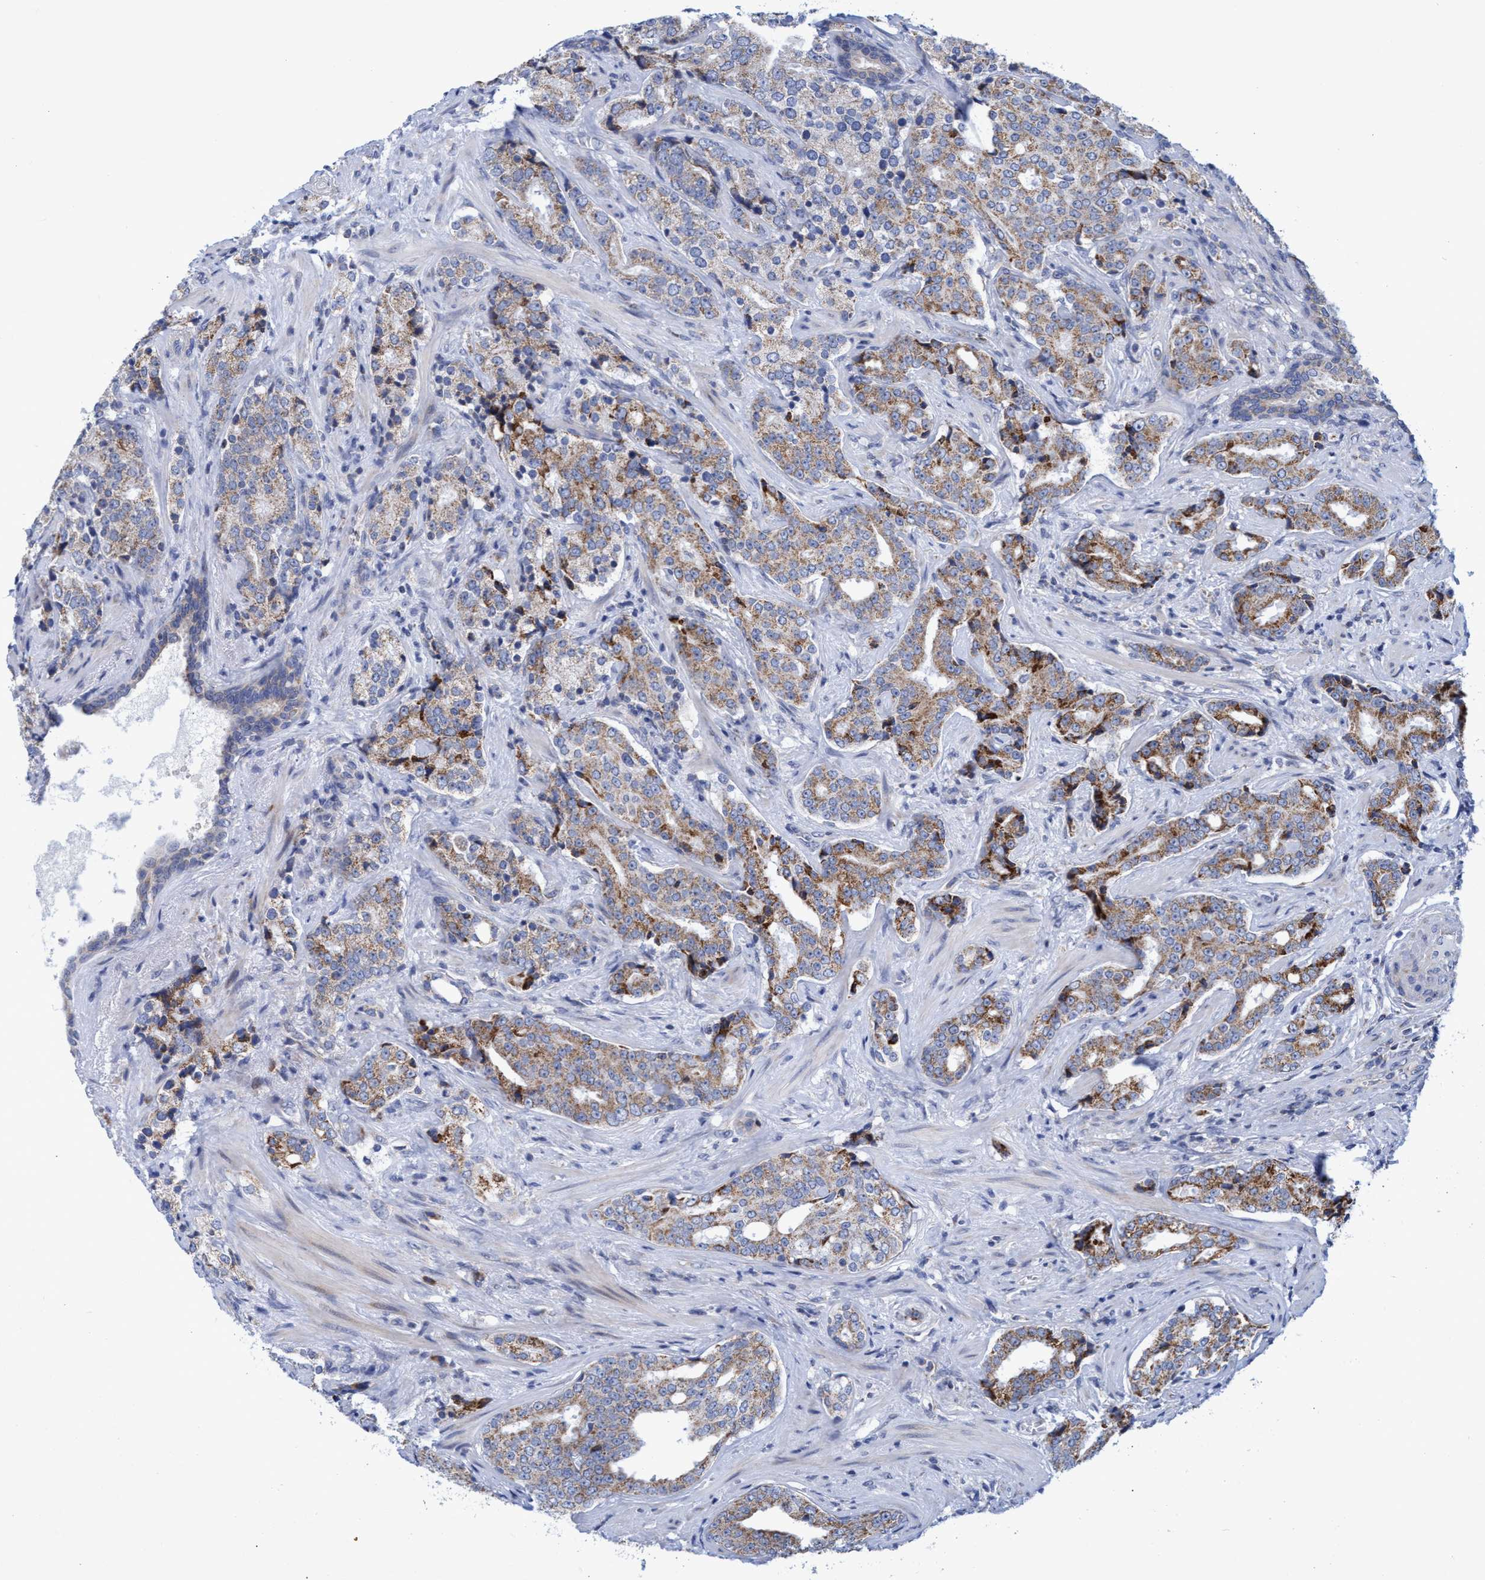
{"staining": {"intensity": "moderate", "quantity": ">75%", "location": "cytoplasmic/membranous"}, "tissue": "prostate cancer", "cell_type": "Tumor cells", "image_type": "cancer", "snomed": [{"axis": "morphology", "description": "Adenocarcinoma, High grade"}, {"axis": "topography", "description": "Prostate"}], "caption": "Immunohistochemical staining of prostate cancer reveals medium levels of moderate cytoplasmic/membranous protein staining in approximately >75% of tumor cells.", "gene": "NAT16", "patient": {"sex": "male", "age": 71}}